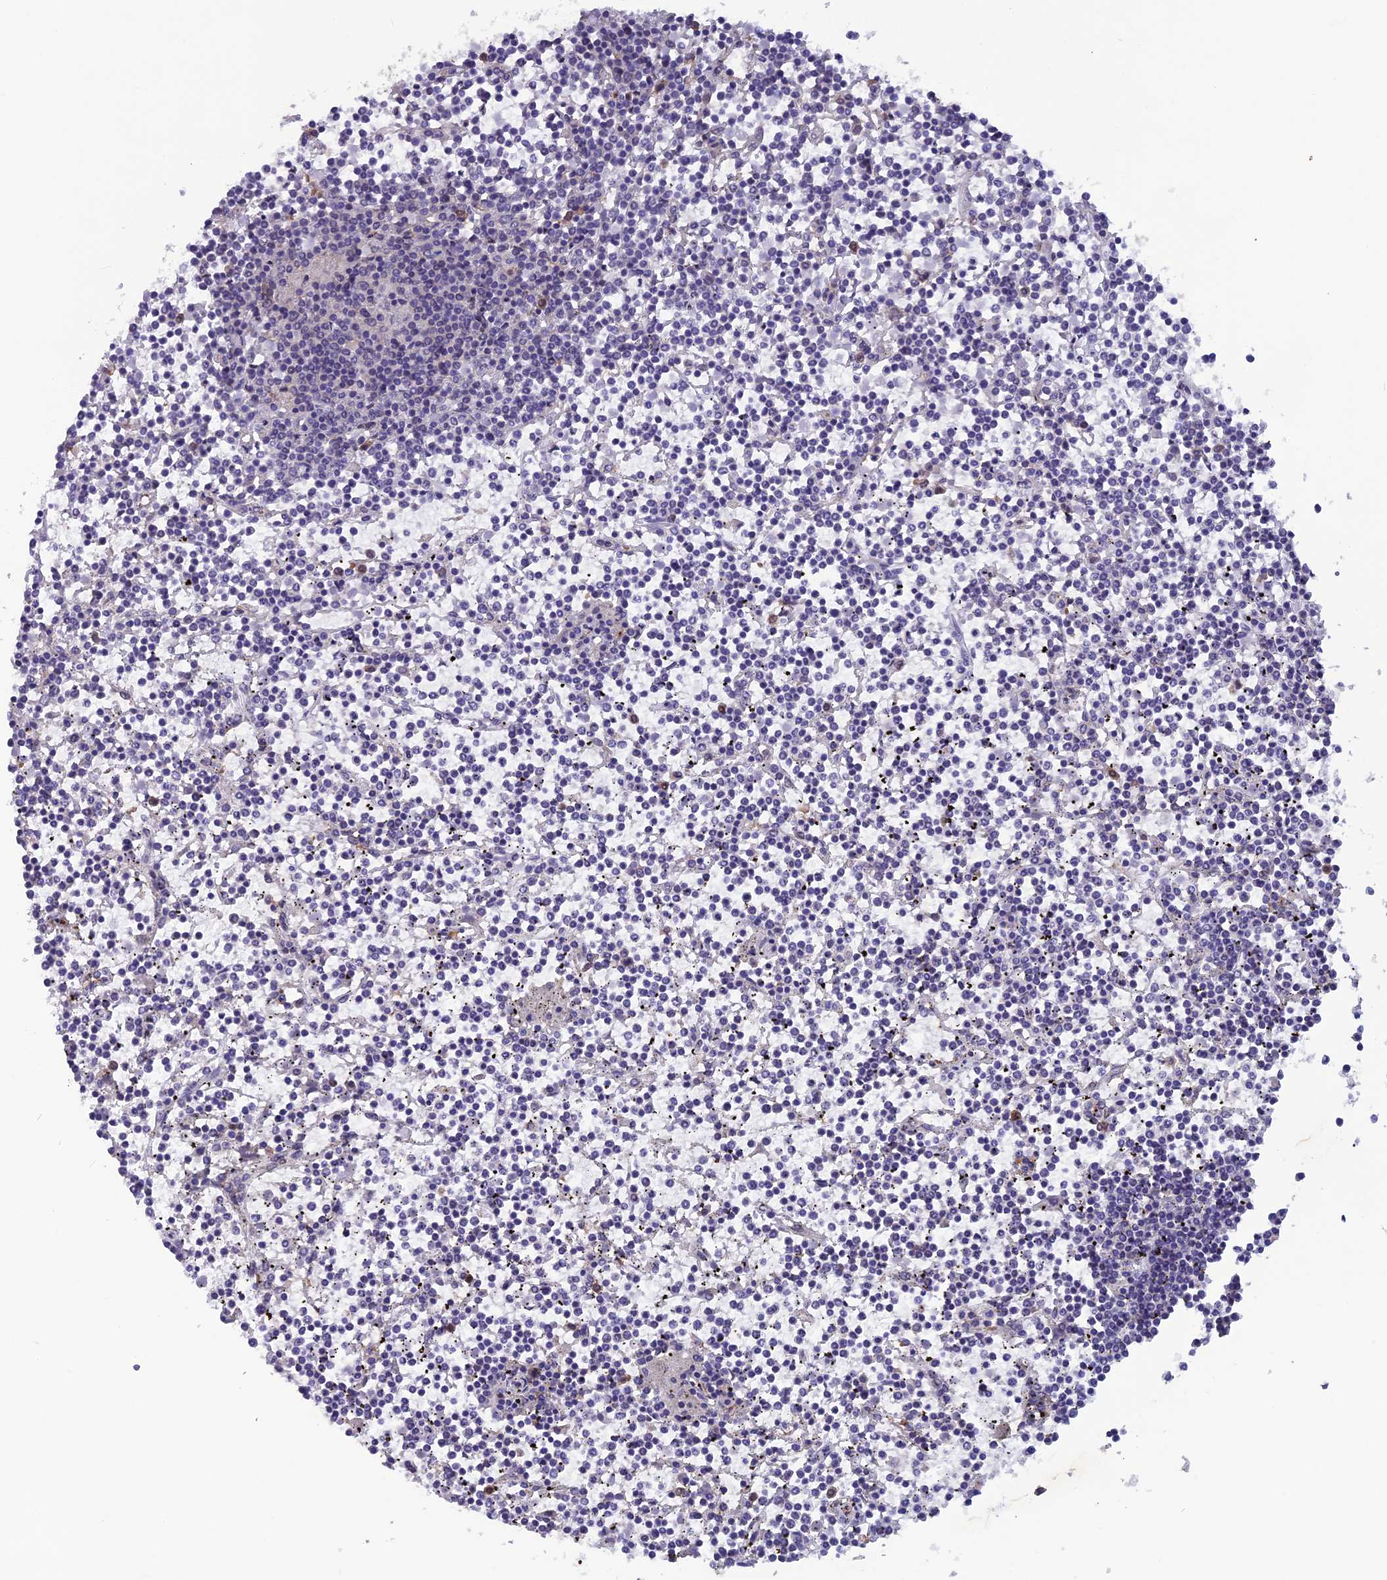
{"staining": {"intensity": "negative", "quantity": "none", "location": "none"}, "tissue": "lymphoma", "cell_type": "Tumor cells", "image_type": "cancer", "snomed": [{"axis": "morphology", "description": "Malignant lymphoma, non-Hodgkin's type, Low grade"}, {"axis": "topography", "description": "Spleen"}], "caption": "The image shows no significant positivity in tumor cells of malignant lymphoma, non-Hodgkin's type (low-grade).", "gene": "MAST2", "patient": {"sex": "female", "age": 19}}